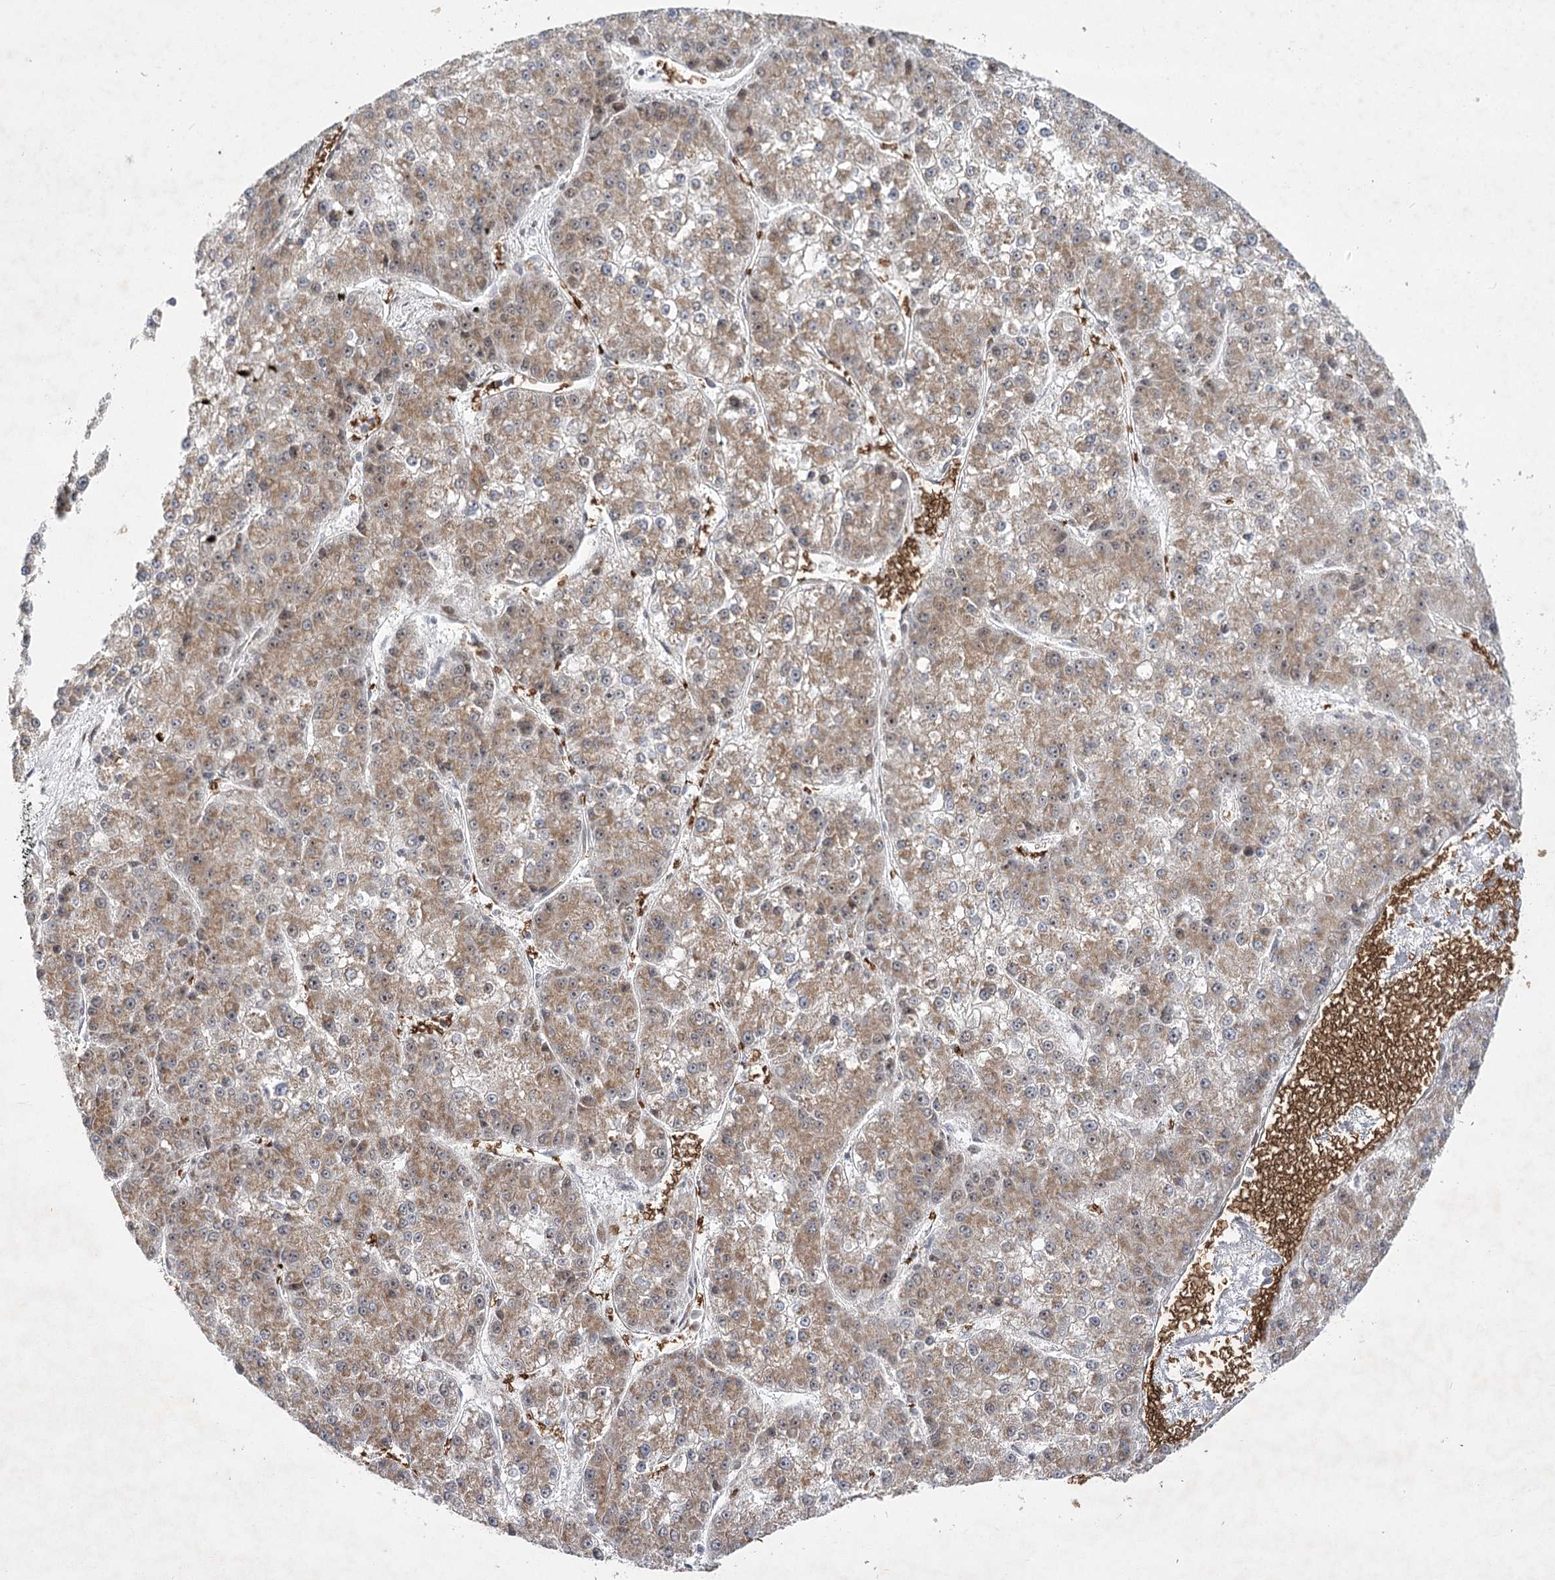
{"staining": {"intensity": "moderate", "quantity": ">75%", "location": "cytoplasmic/membranous"}, "tissue": "liver cancer", "cell_type": "Tumor cells", "image_type": "cancer", "snomed": [{"axis": "morphology", "description": "Carcinoma, Hepatocellular, NOS"}, {"axis": "topography", "description": "Liver"}], "caption": "Protein staining demonstrates moderate cytoplasmic/membranous staining in about >75% of tumor cells in liver cancer. (DAB (3,3'-diaminobenzidine) IHC with brightfield microscopy, high magnification).", "gene": "NSMCE4A", "patient": {"sex": "female", "age": 73}}